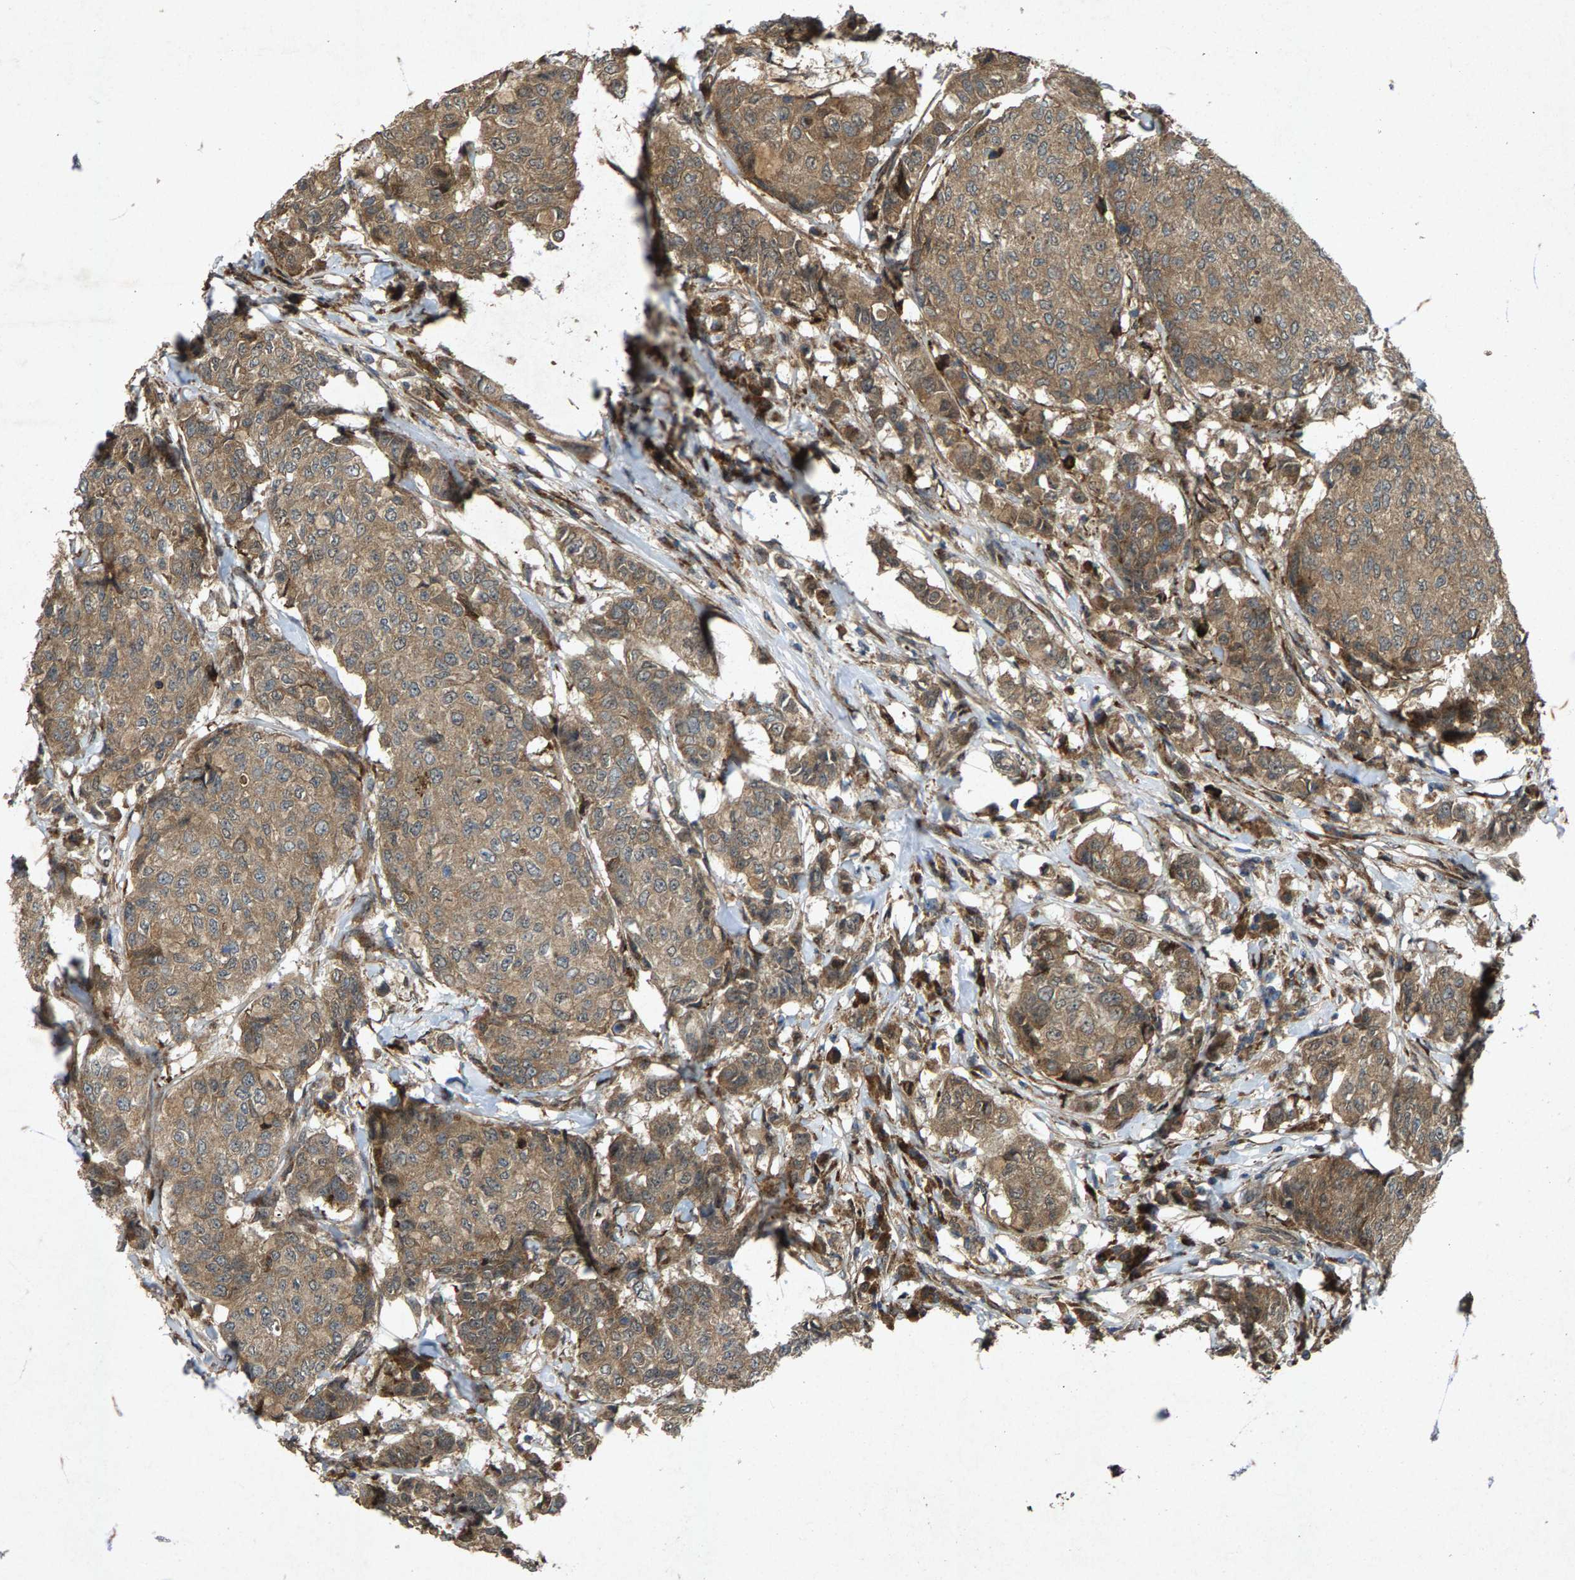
{"staining": {"intensity": "moderate", "quantity": ">75%", "location": "cytoplasmic/membranous"}, "tissue": "breast cancer", "cell_type": "Tumor cells", "image_type": "cancer", "snomed": [{"axis": "morphology", "description": "Duct carcinoma"}, {"axis": "topography", "description": "Breast"}], "caption": "Protein analysis of breast infiltrating ductal carcinoma tissue demonstrates moderate cytoplasmic/membranous expression in approximately >75% of tumor cells.", "gene": "LRRC72", "patient": {"sex": "female", "age": 27}}